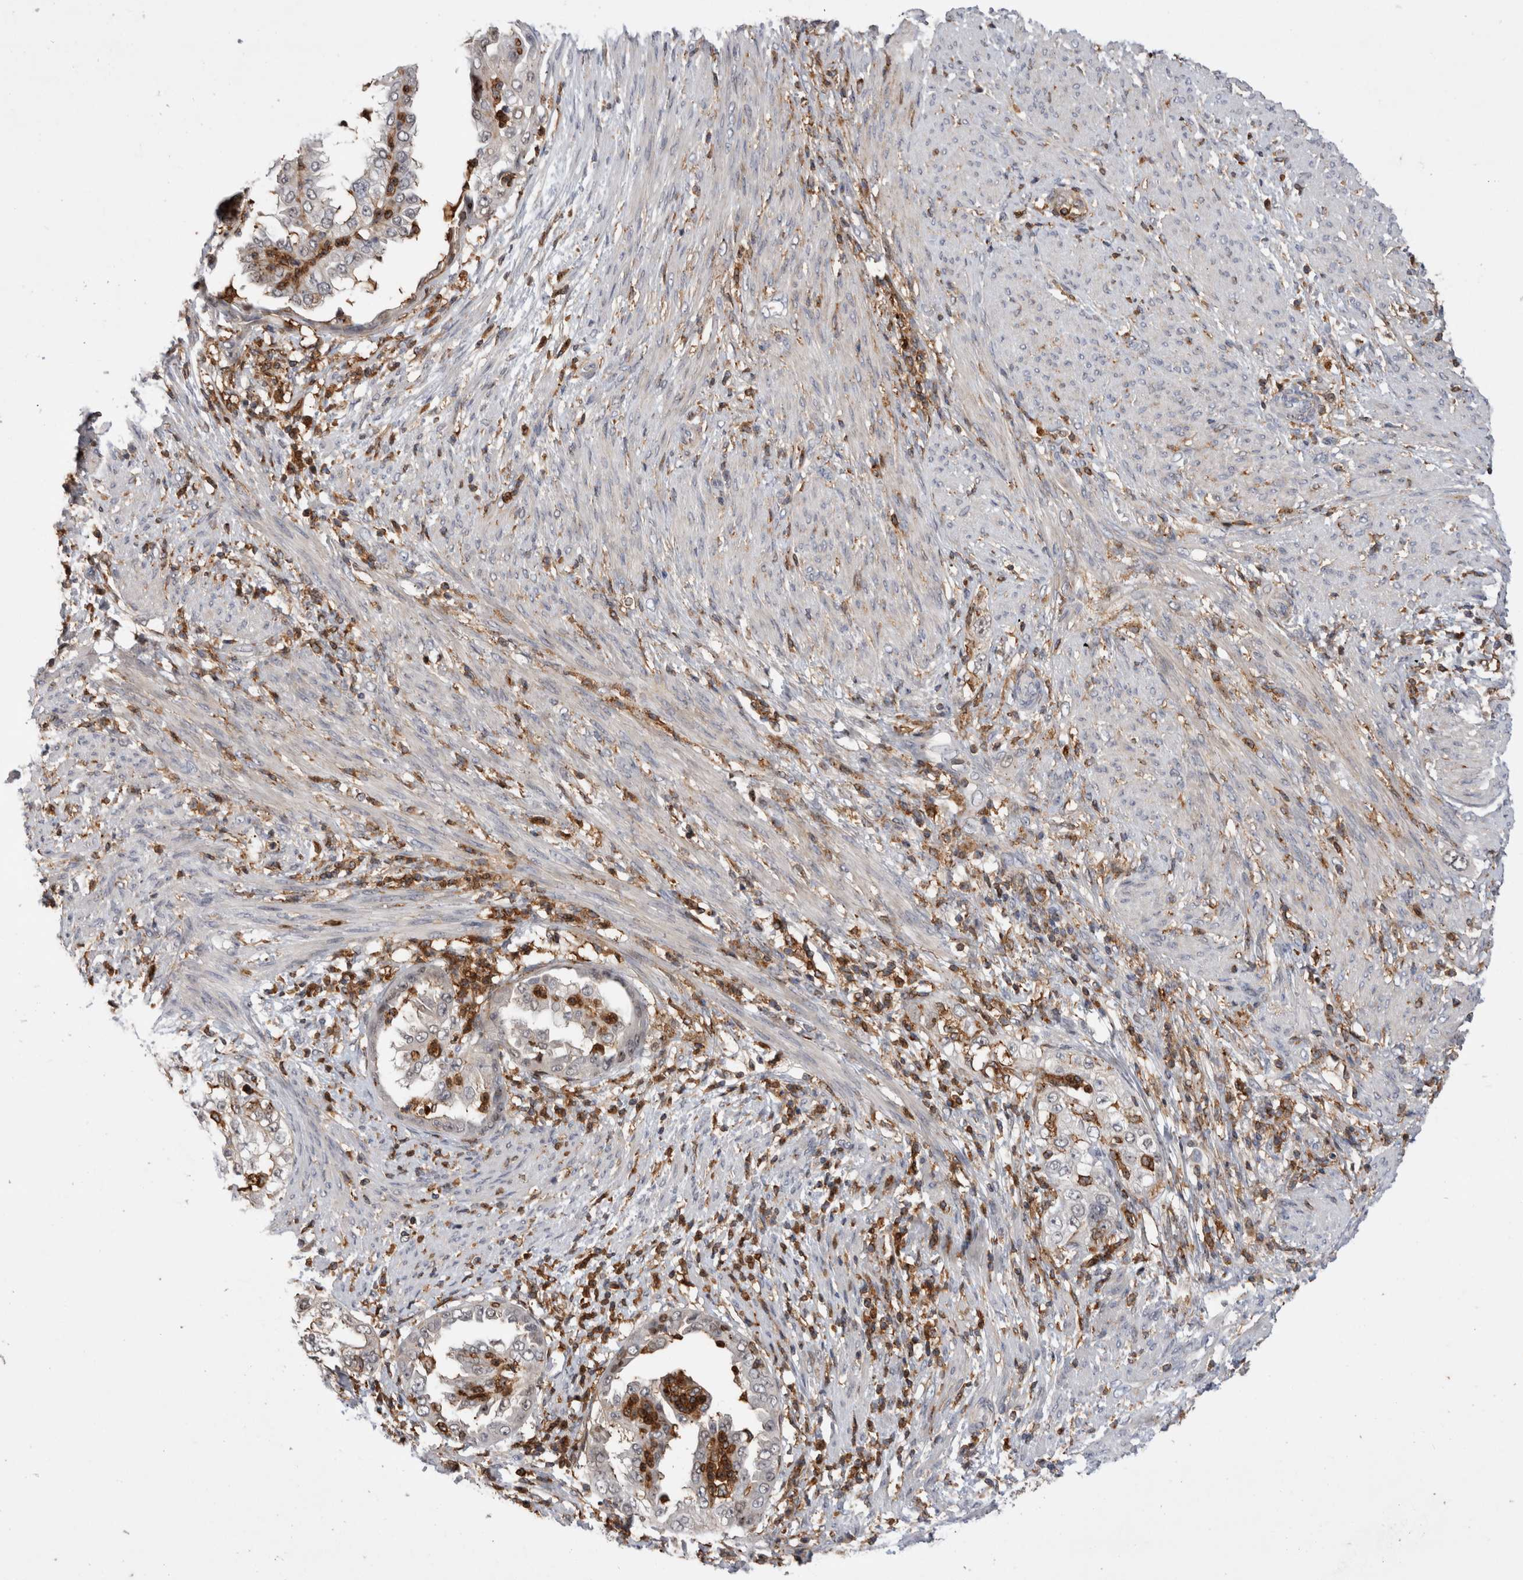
{"staining": {"intensity": "negative", "quantity": "none", "location": "none"}, "tissue": "endometrial cancer", "cell_type": "Tumor cells", "image_type": "cancer", "snomed": [{"axis": "morphology", "description": "Adenocarcinoma, NOS"}, {"axis": "topography", "description": "Endometrium"}], "caption": "Micrograph shows no significant protein staining in tumor cells of endometrial cancer.", "gene": "CCDC88B", "patient": {"sex": "female", "age": 85}}